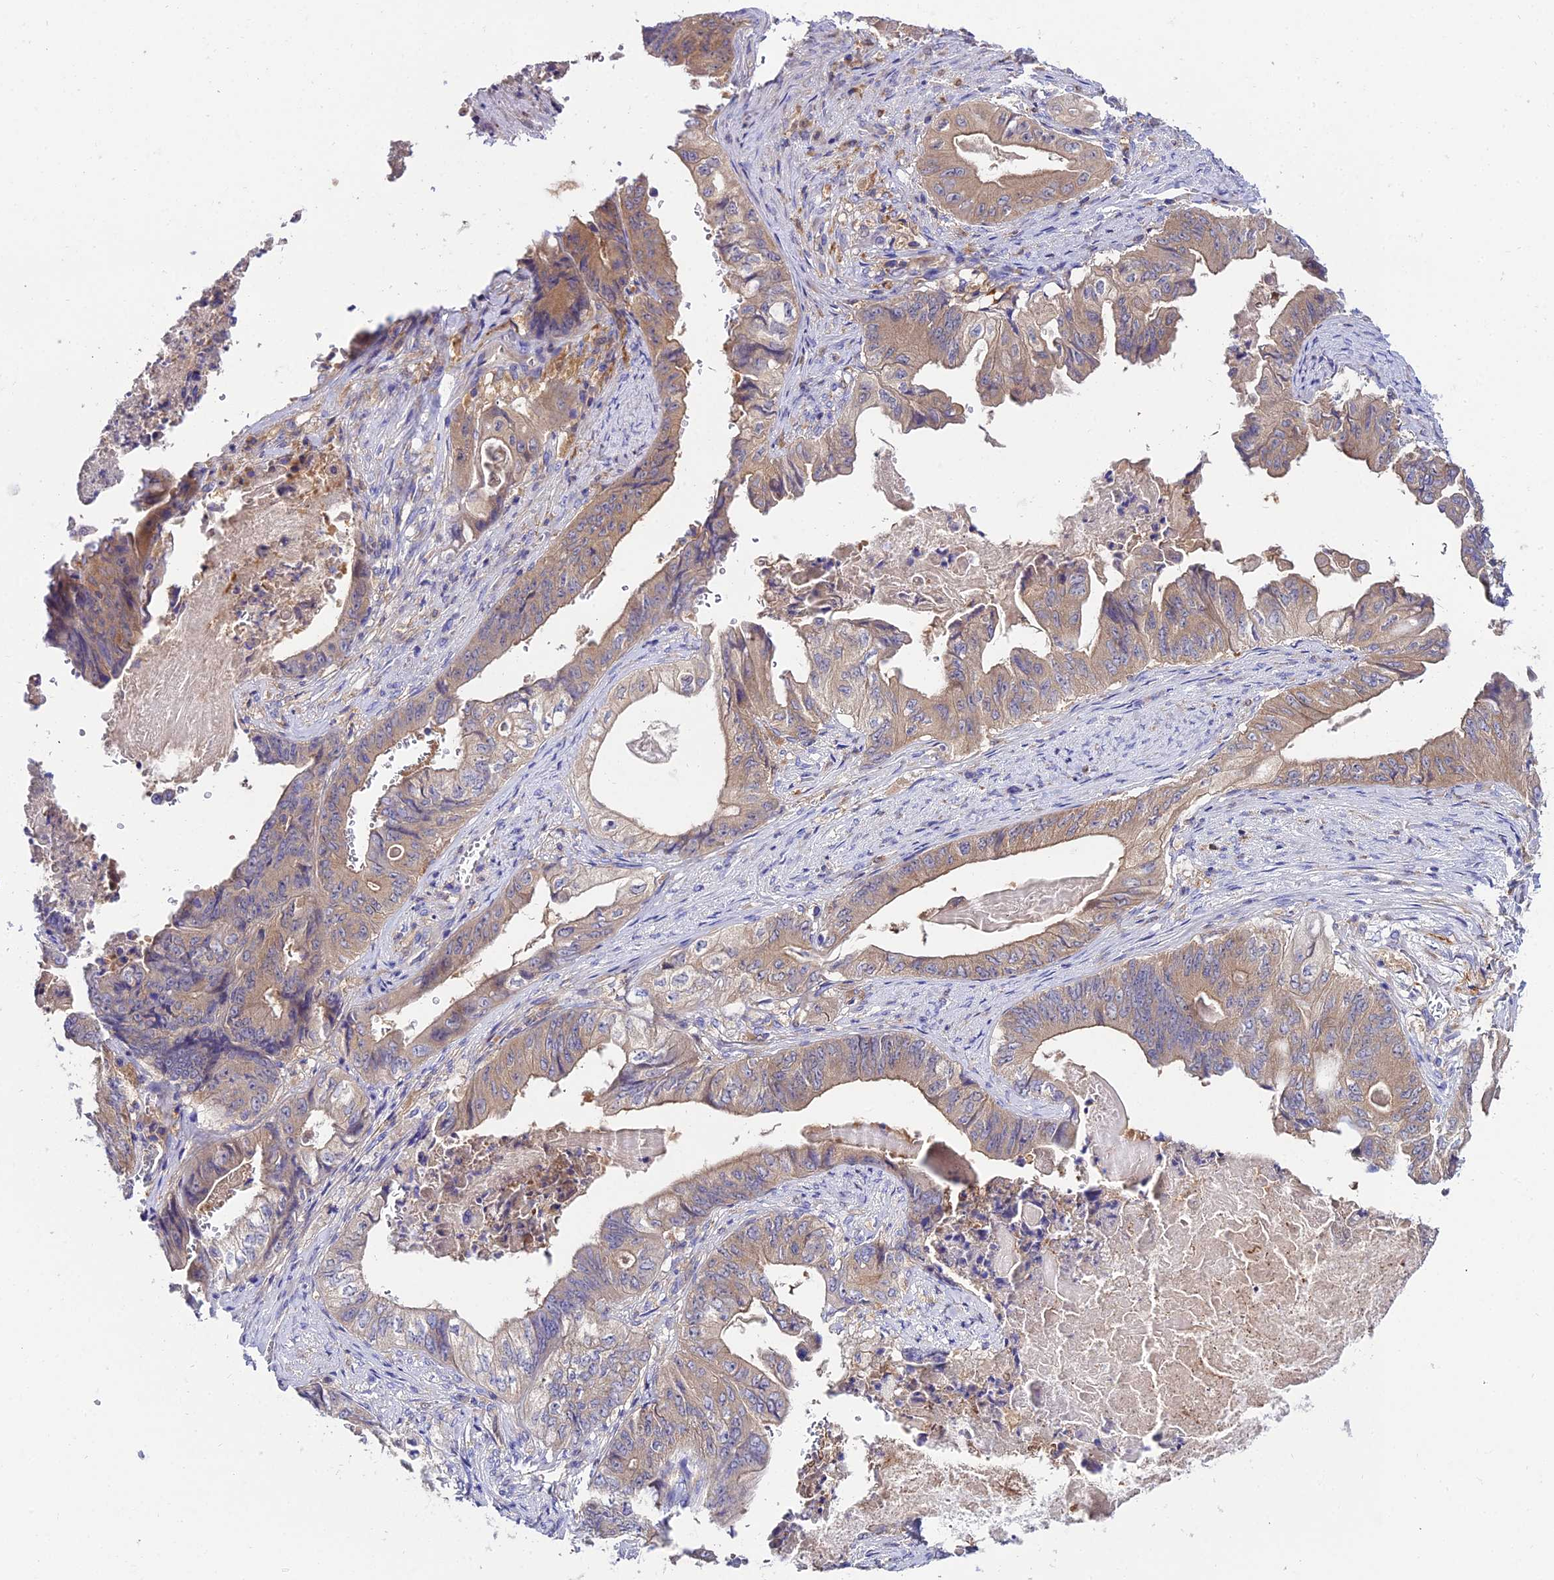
{"staining": {"intensity": "weak", "quantity": ">75%", "location": "cytoplasmic/membranous"}, "tissue": "stomach cancer", "cell_type": "Tumor cells", "image_type": "cancer", "snomed": [{"axis": "morphology", "description": "Adenocarcinoma, NOS"}, {"axis": "topography", "description": "Stomach"}], "caption": "DAB immunohistochemical staining of human stomach adenocarcinoma reveals weak cytoplasmic/membranous protein positivity in about >75% of tumor cells. The staining was performed using DAB (3,3'-diaminobenzidine), with brown indicating positive protein expression. Nuclei are stained blue with hematoxylin.", "gene": "C2orf69", "patient": {"sex": "female", "age": 73}}